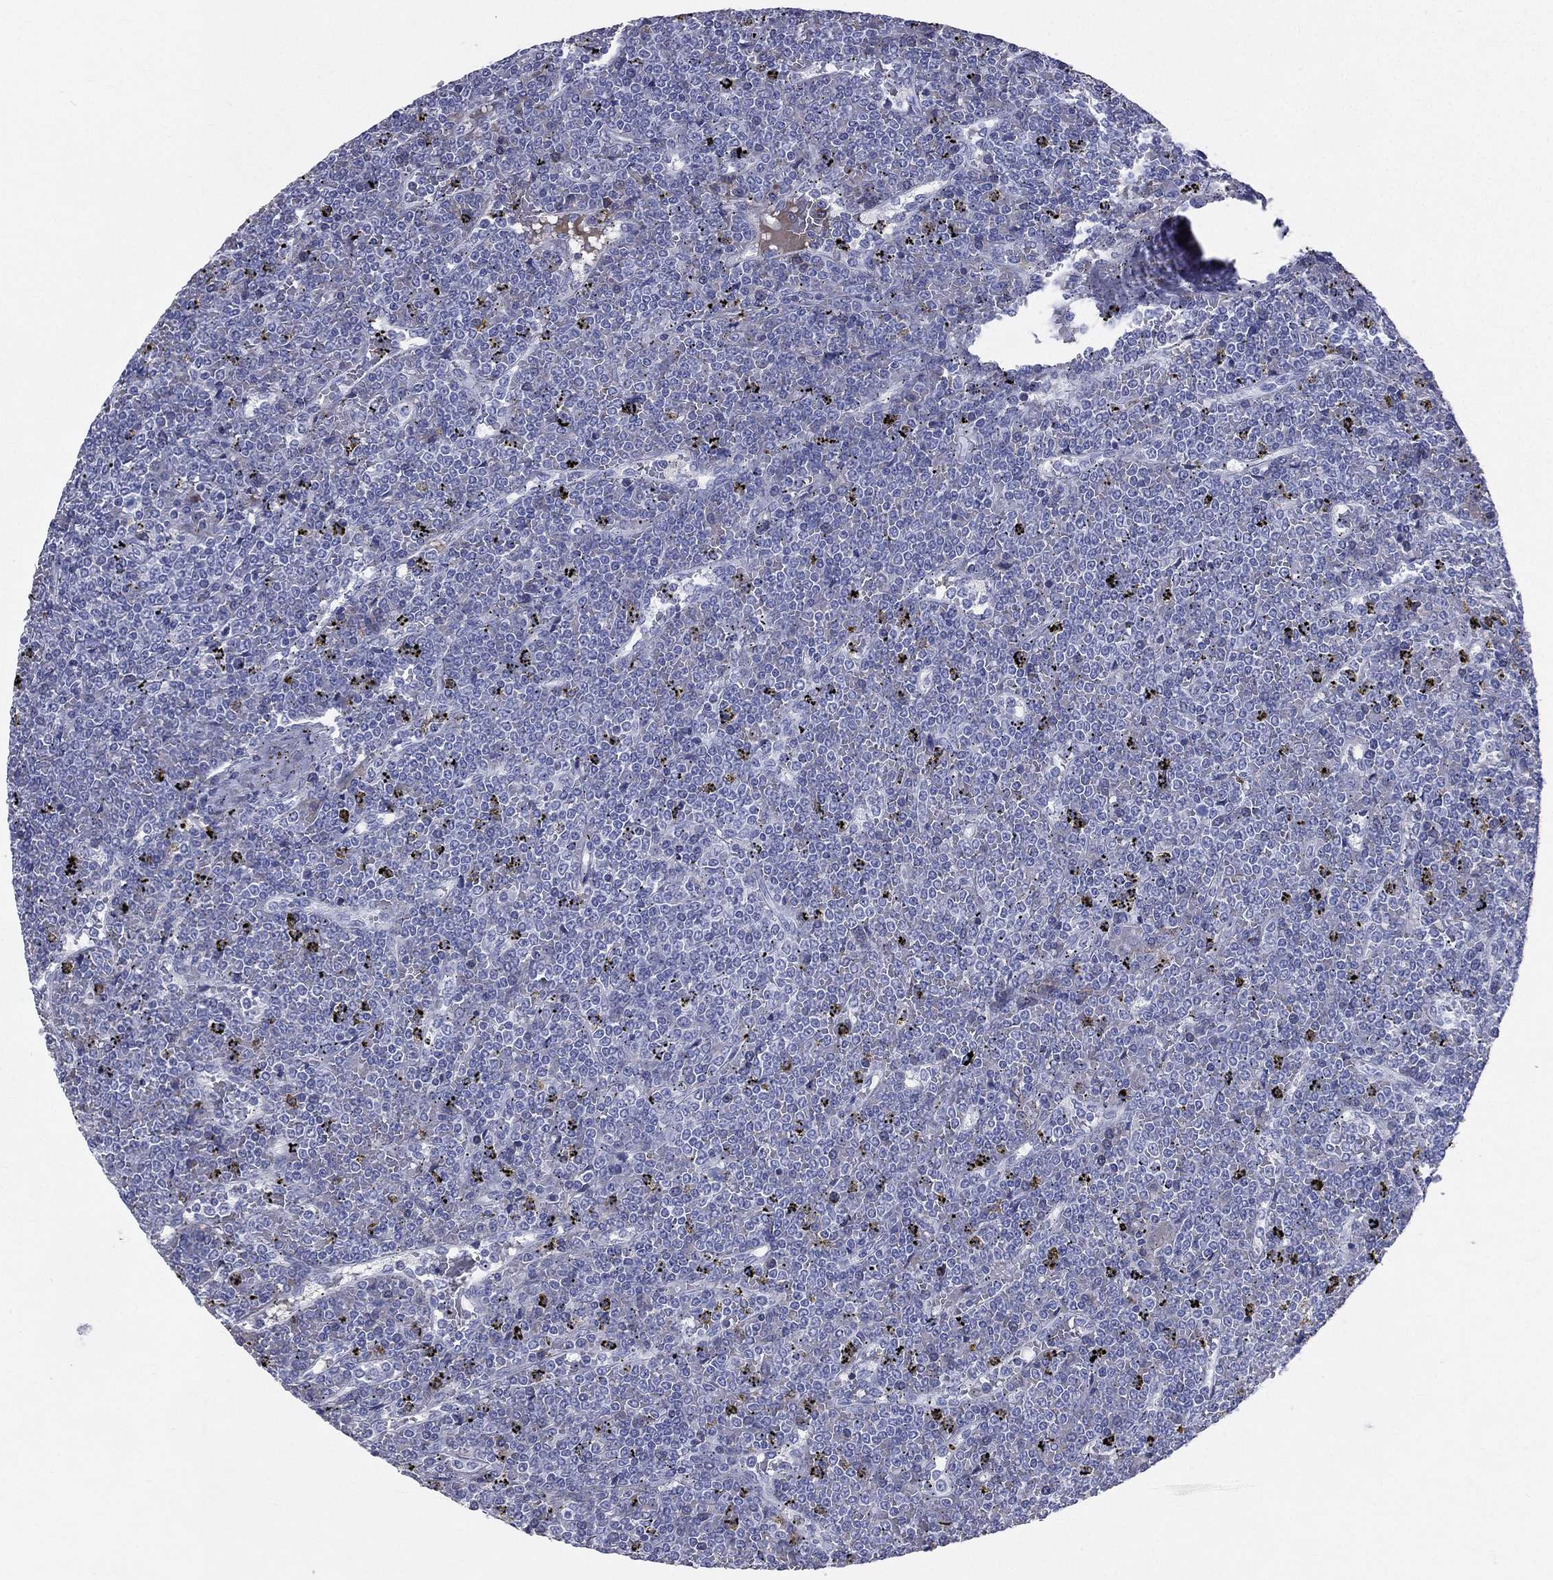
{"staining": {"intensity": "negative", "quantity": "none", "location": "none"}, "tissue": "lymphoma", "cell_type": "Tumor cells", "image_type": "cancer", "snomed": [{"axis": "morphology", "description": "Malignant lymphoma, non-Hodgkin's type, Low grade"}, {"axis": "topography", "description": "Spleen"}], "caption": "Immunohistochemical staining of human lymphoma demonstrates no significant expression in tumor cells. (DAB IHC with hematoxylin counter stain).", "gene": "HP", "patient": {"sex": "female", "age": 19}}